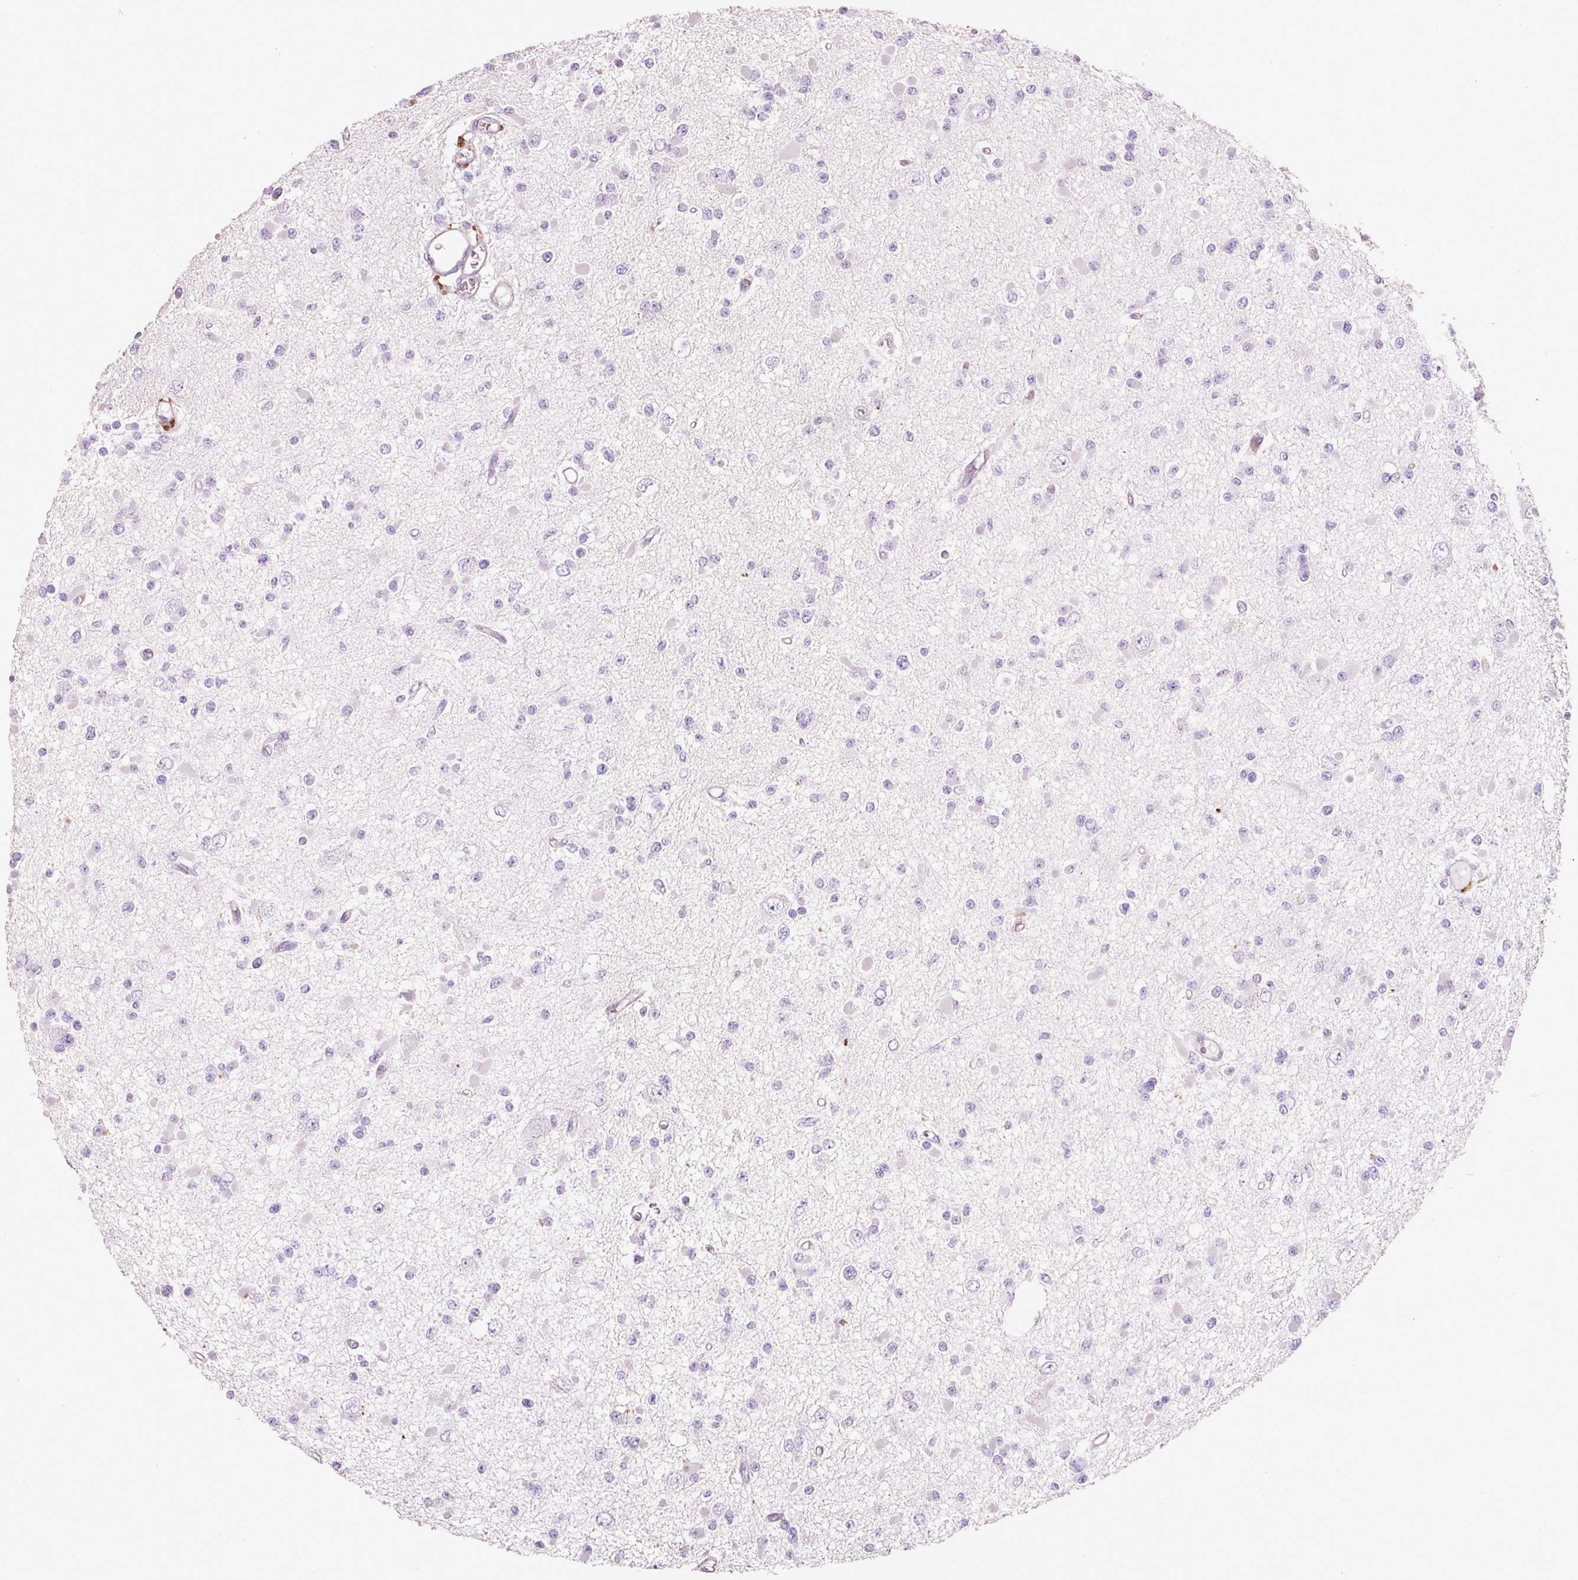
{"staining": {"intensity": "negative", "quantity": "none", "location": "none"}, "tissue": "glioma", "cell_type": "Tumor cells", "image_type": "cancer", "snomed": [{"axis": "morphology", "description": "Glioma, malignant, Low grade"}, {"axis": "topography", "description": "Brain"}], "caption": "Micrograph shows no protein staining in tumor cells of low-grade glioma (malignant) tissue.", "gene": "TMC8", "patient": {"sex": "female", "age": 22}}